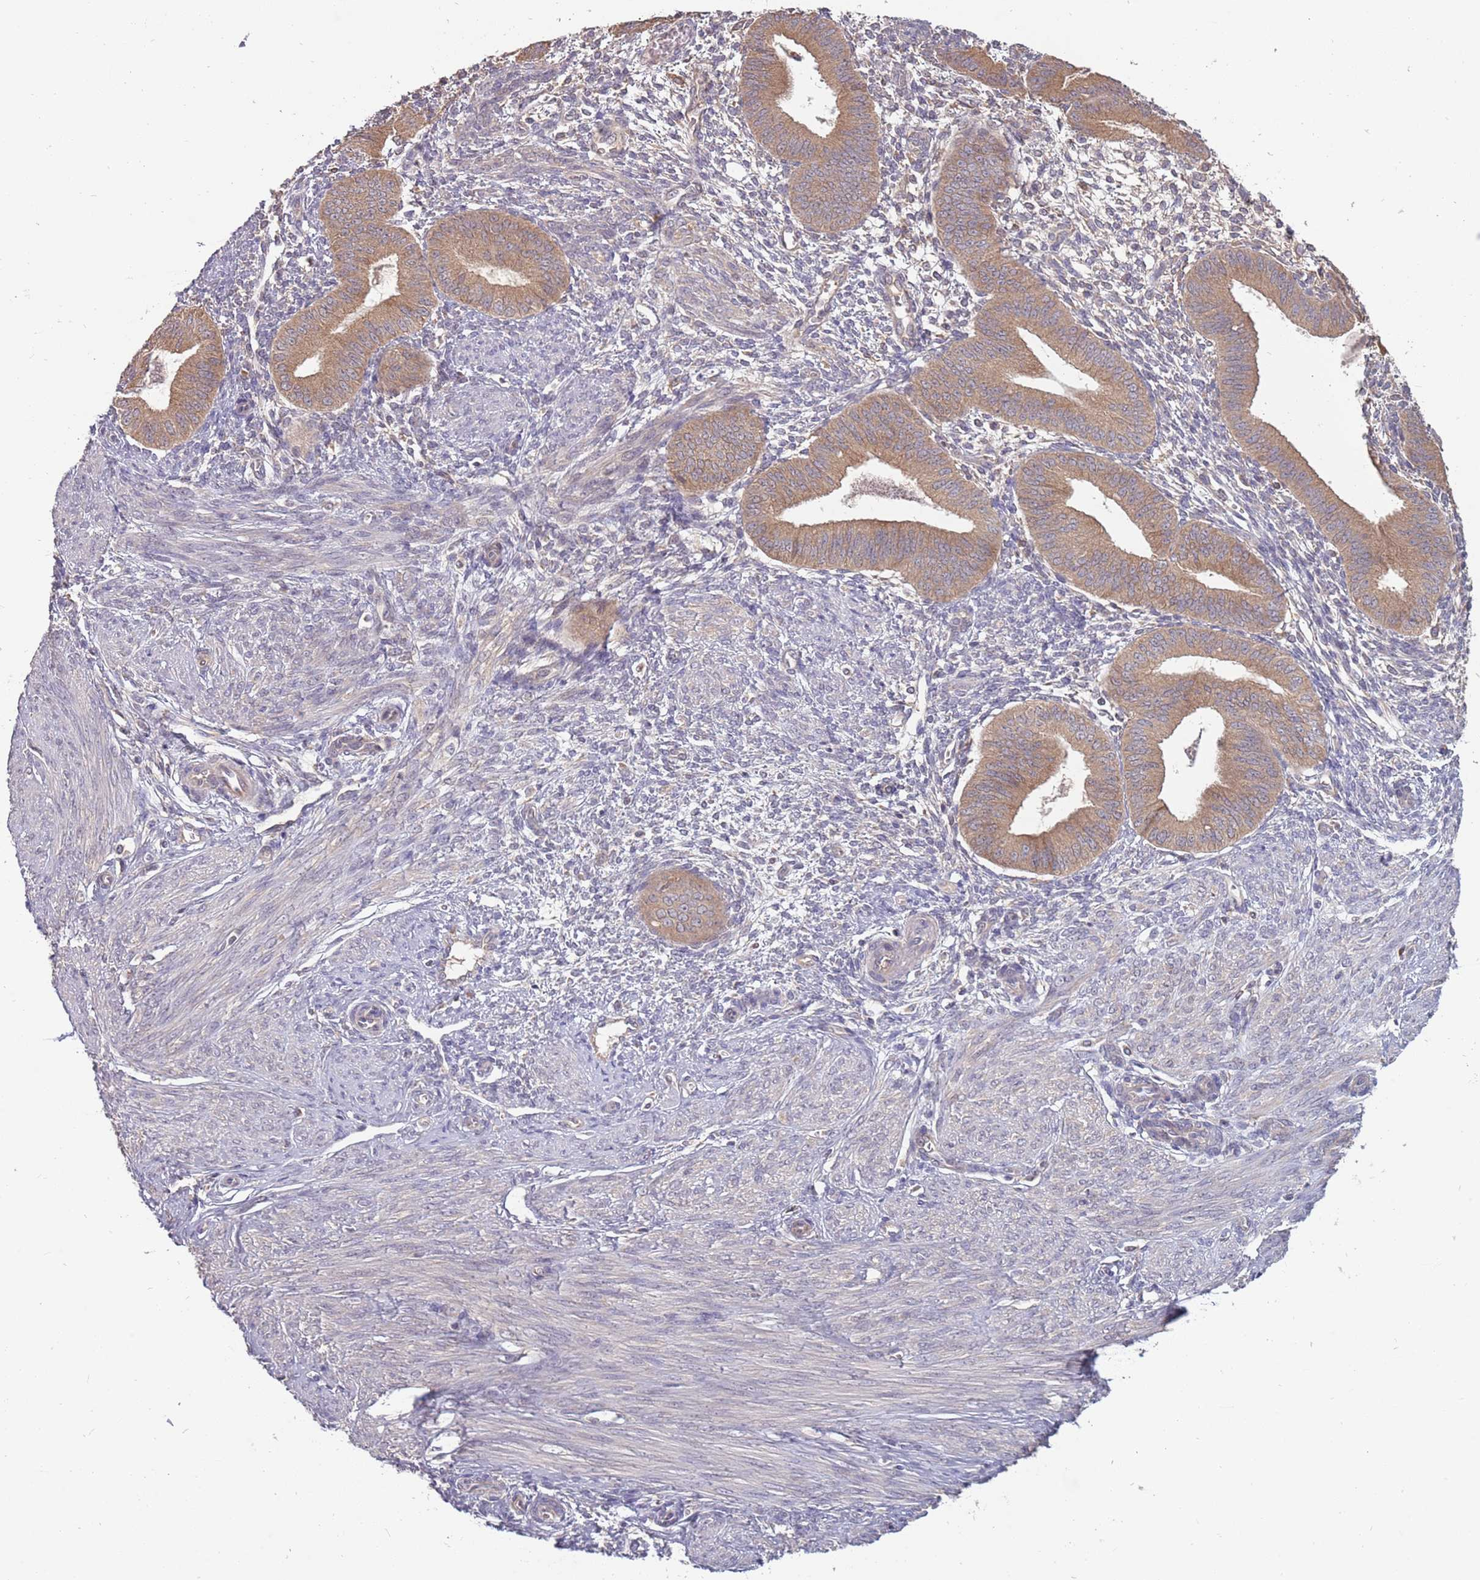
{"staining": {"intensity": "negative", "quantity": "none", "location": "none"}, "tissue": "endometrium", "cell_type": "Cells in endometrial stroma", "image_type": "normal", "snomed": [{"axis": "morphology", "description": "Normal tissue, NOS"}, {"axis": "topography", "description": "Endometrium"}], "caption": "Photomicrograph shows no significant protein expression in cells in endometrial stroma of unremarkable endometrium.", "gene": "USP32", "patient": {"sex": "female", "age": 49}}